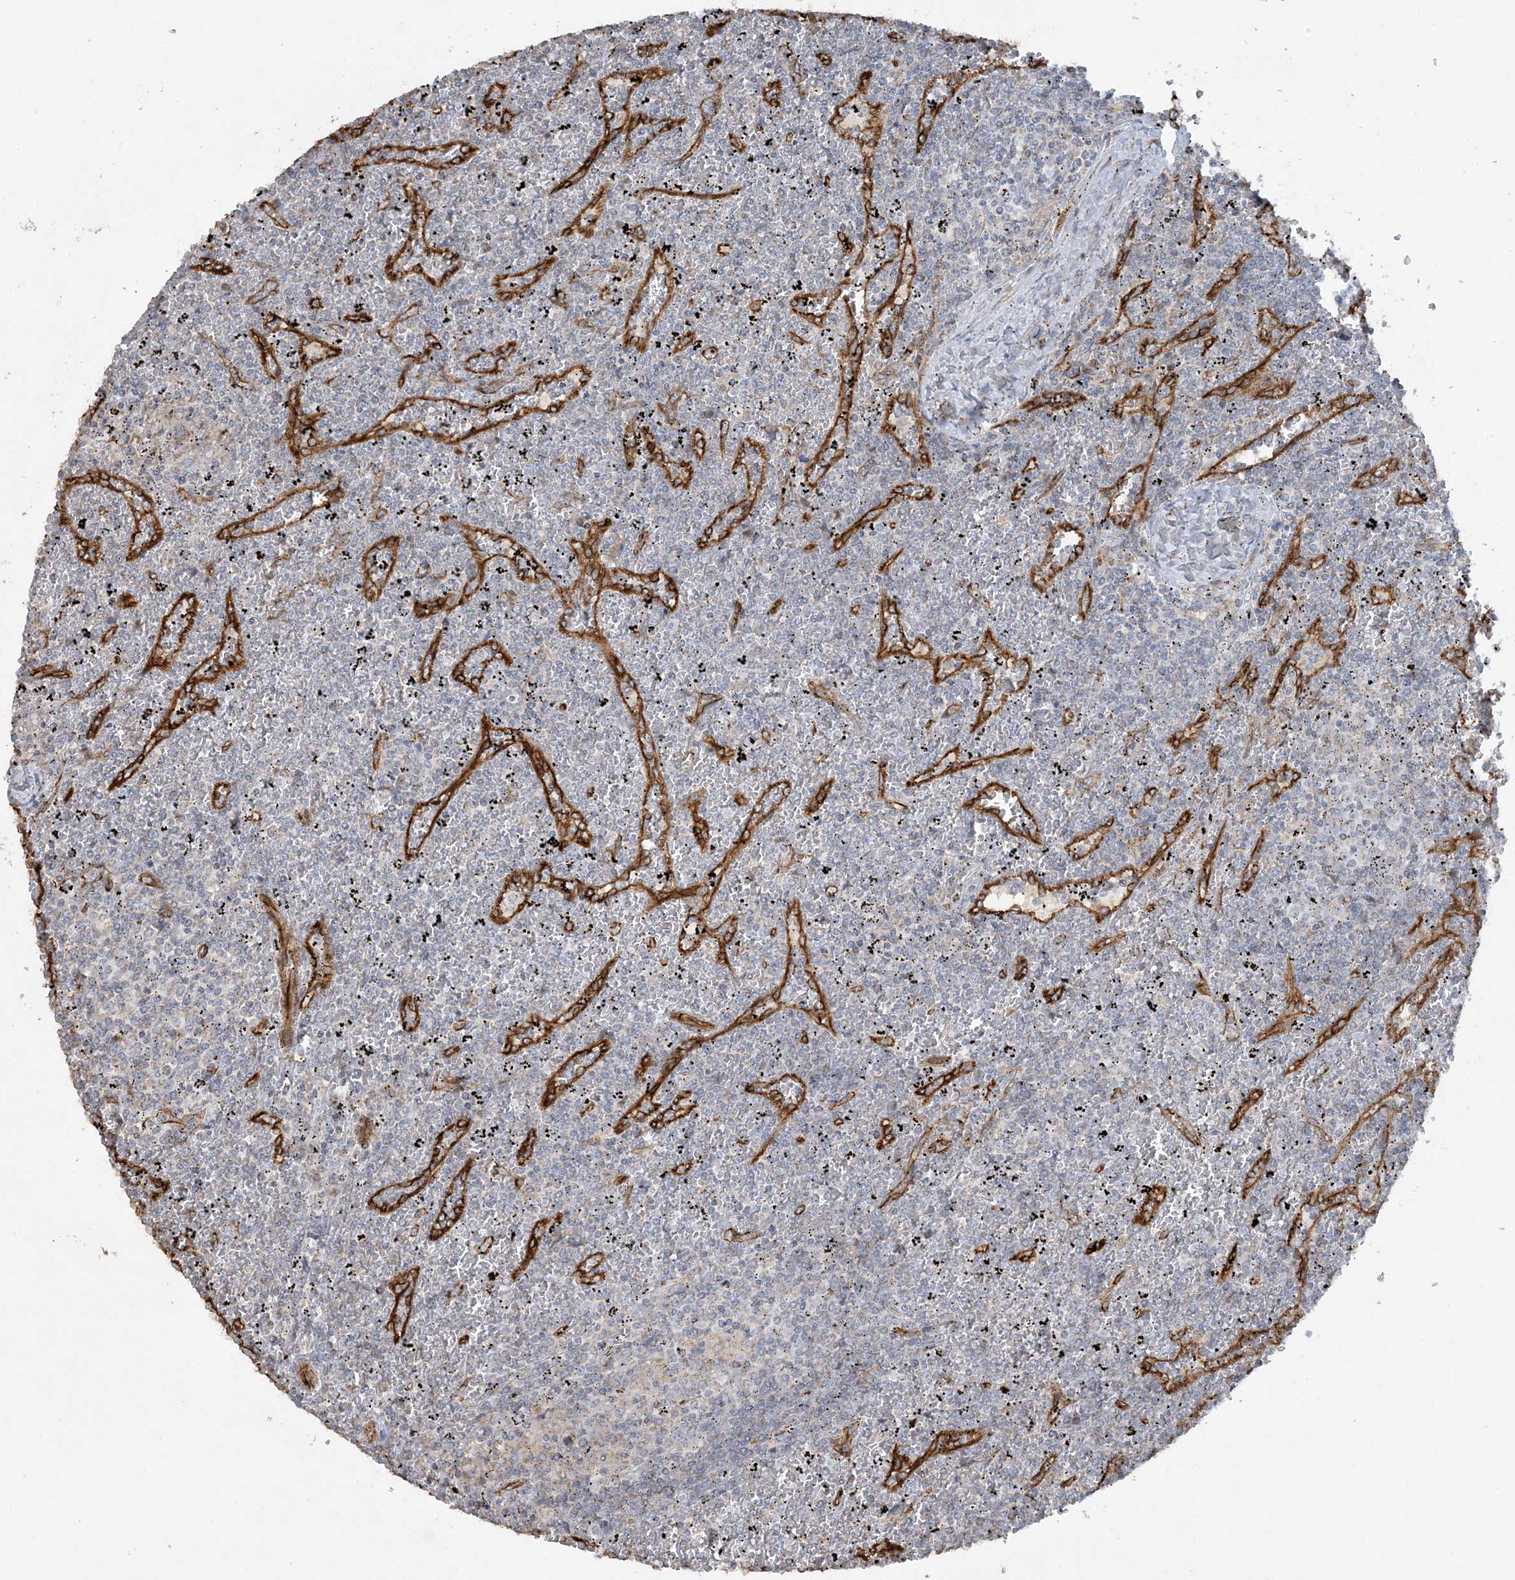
{"staining": {"intensity": "negative", "quantity": "none", "location": "none"}, "tissue": "lymphoma", "cell_type": "Tumor cells", "image_type": "cancer", "snomed": [{"axis": "morphology", "description": "Malignant lymphoma, non-Hodgkin's type, Low grade"}, {"axis": "topography", "description": "Spleen"}], "caption": "Protein analysis of lymphoma demonstrates no significant expression in tumor cells. (DAB (3,3'-diaminobenzidine) immunohistochemistry (IHC) with hematoxylin counter stain).", "gene": "AGA", "patient": {"sex": "female", "age": 19}}